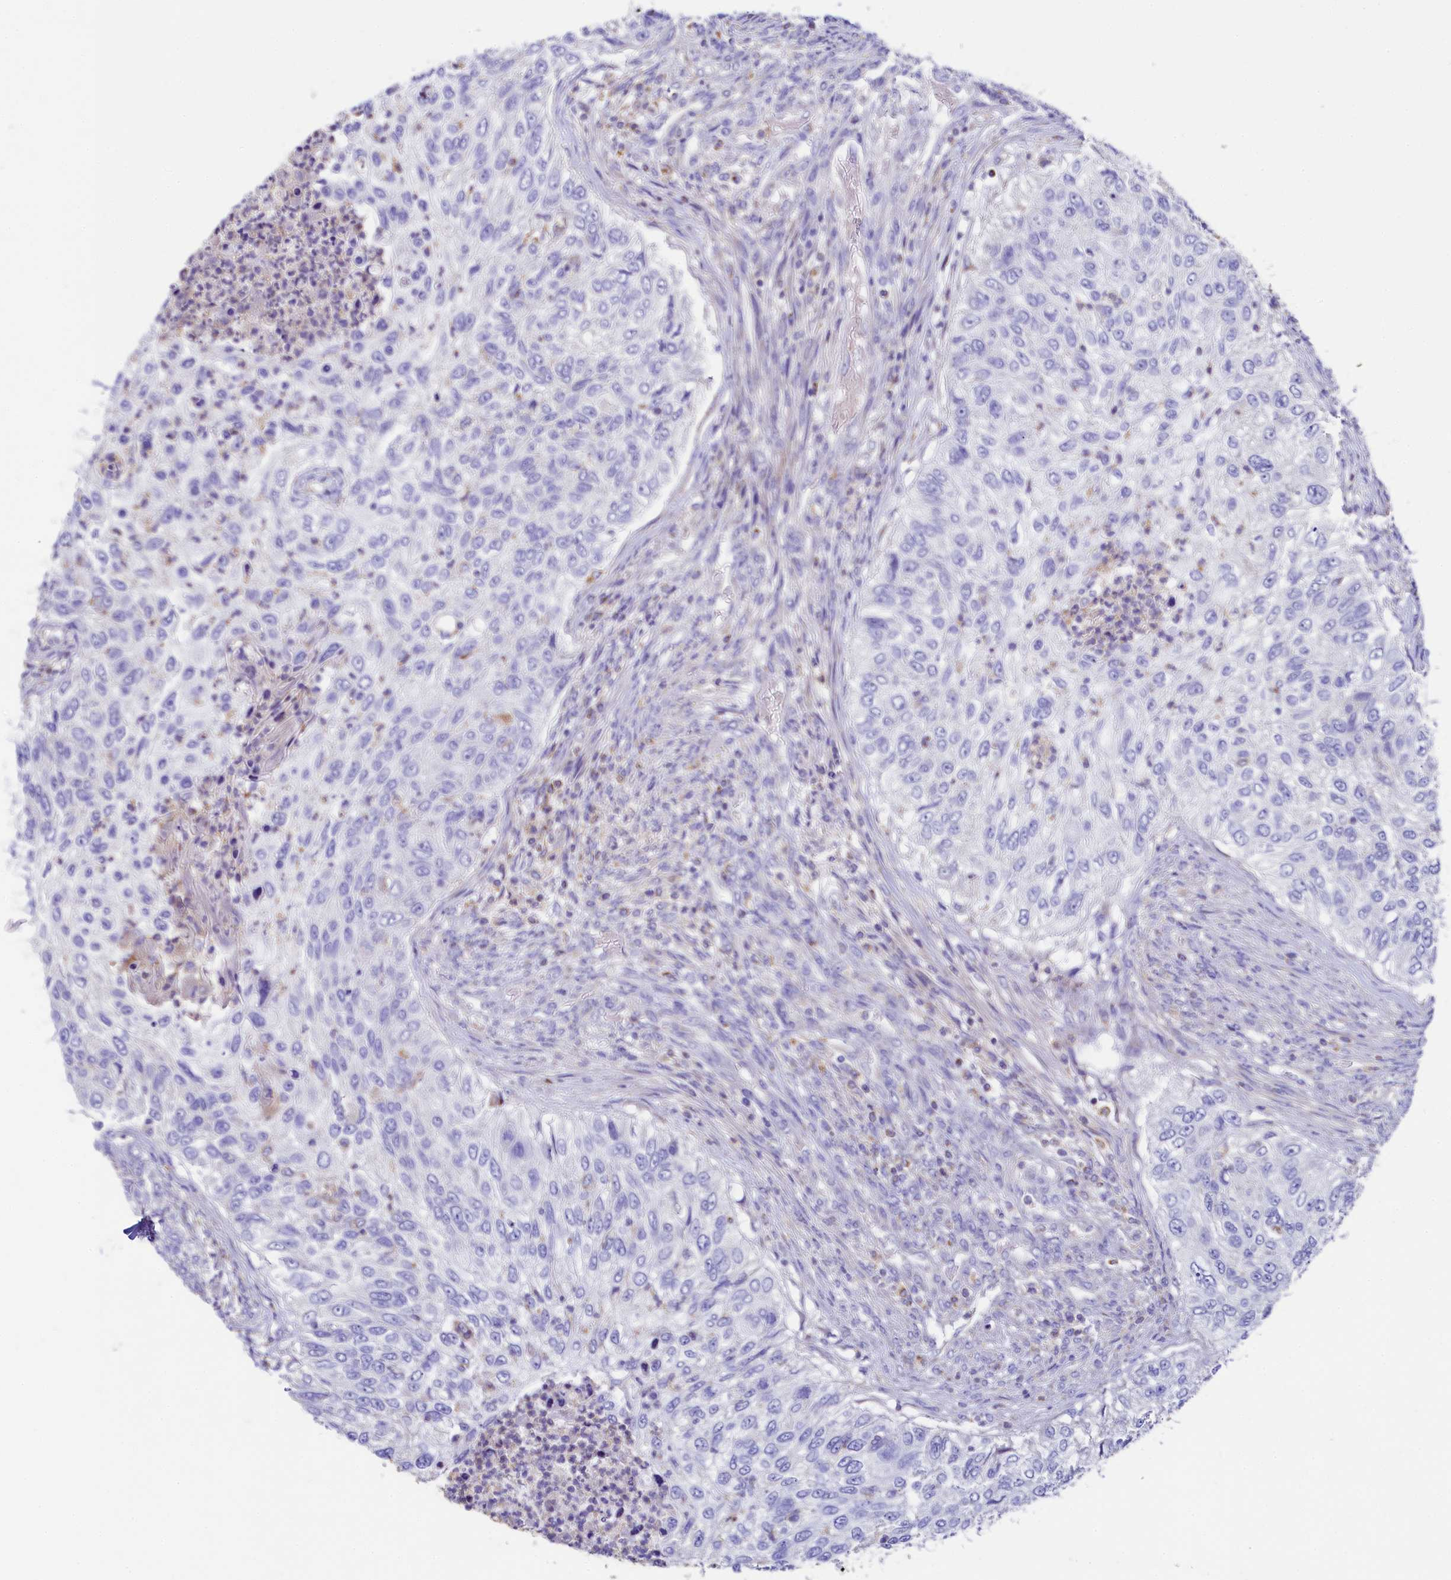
{"staining": {"intensity": "negative", "quantity": "none", "location": "none"}, "tissue": "urothelial cancer", "cell_type": "Tumor cells", "image_type": "cancer", "snomed": [{"axis": "morphology", "description": "Urothelial carcinoma, High grade"}, {"axis": "topography", "description": "Urinary bladder"}], "caption": "Immunohistochemical staining of urothelial cancer shows no significant staining in tumor cells.", "gene": "CLYBL", "patient": {"sex": "female", "age": 60}}